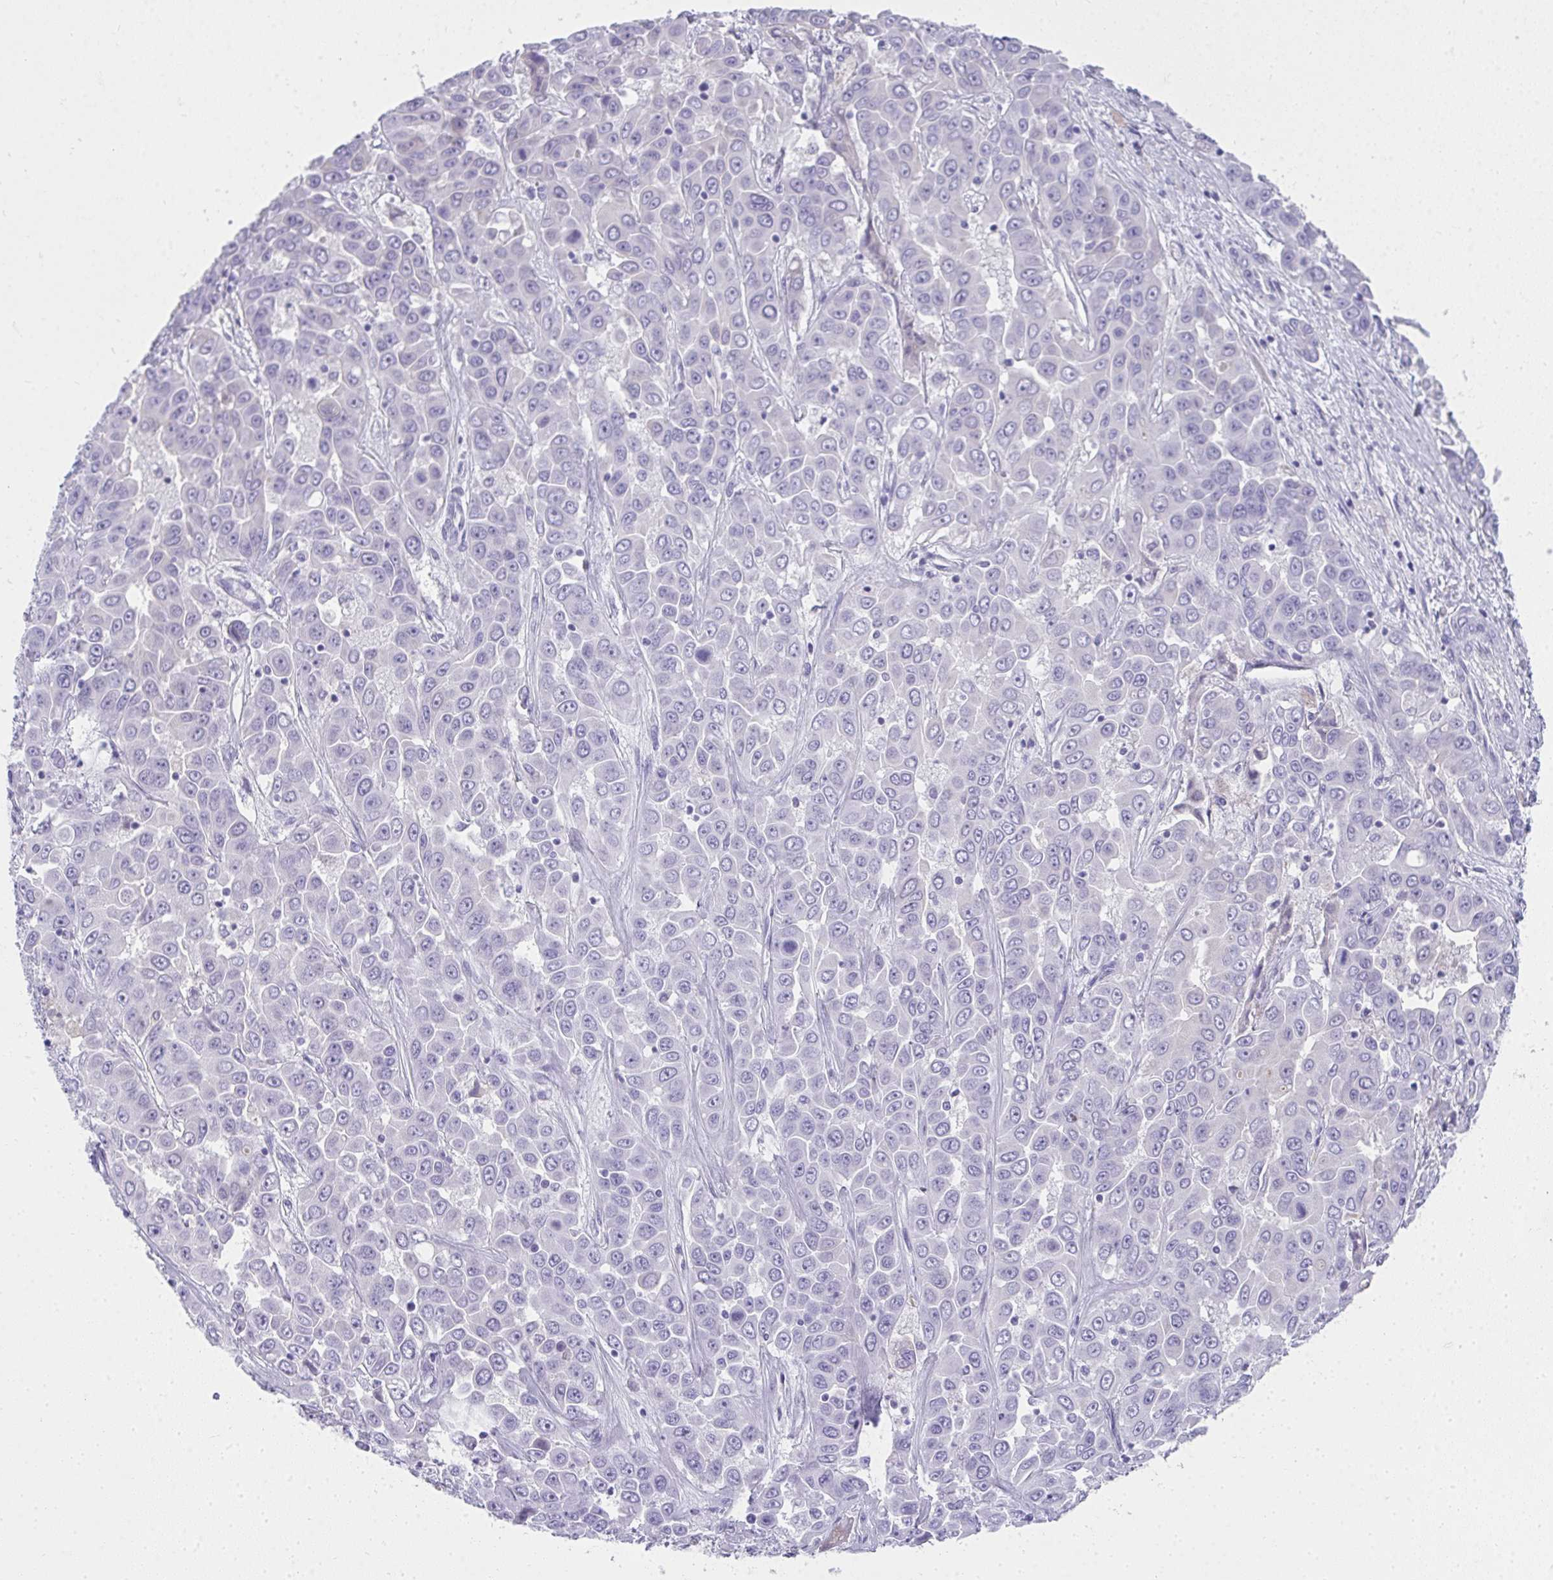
{"staining": {"intensity": "negative", "quantity": "none", "location": "none"}, "tissue": "liver cancer", "cell_type": "Tumor cells", "image_type": "cancer", "snomed": [{"axis": "morphology", "description": "Cholangiocarcinoma"}, {"axis": "topography", "description": "Liver"}], "caption": "Human liver cholangiocarcinoma stained for a protein using immunohistochemistry shows no expression in tumor cells.", "gene": "ZSWIM3", "patient": {"sex": "female", "age": 52}}